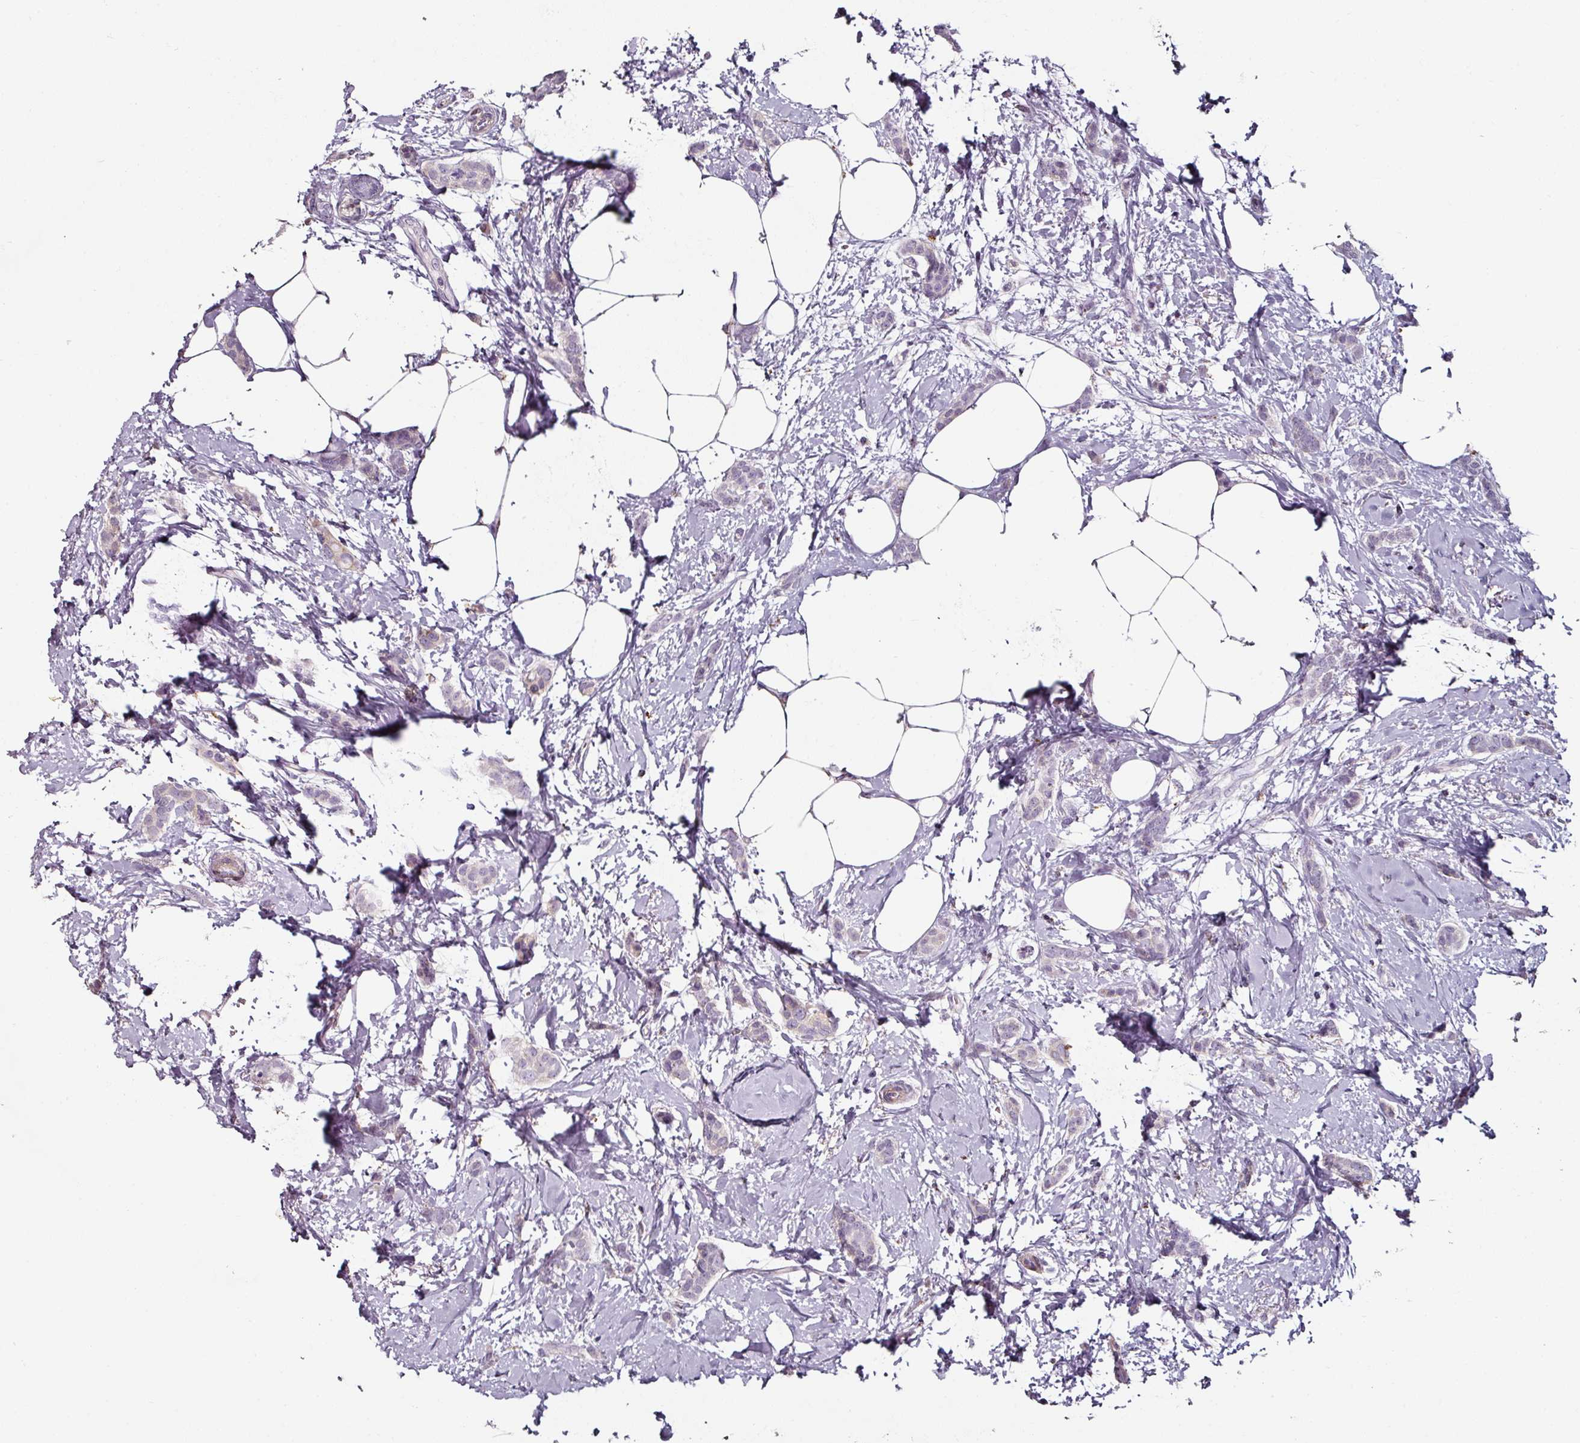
{"staining": {"intensity": "negative", "quantity": "none", "location": "none"}, "tissue": "breast cancer", "cell_type": "Tumor cells", "image_type": "cancer", "snomed": [{"axis": "morphology", "description": "Duct carcinoma"}, {"axis": "topography", "description": "Breast"}], "caption": "Human infiltrating ductal carcinoma (breast) stained for a protein using immunohistochemistry (IHC) exhibits no staining in tumor cells.", "gene": "CAP2", "patient": {"sex": "female", "age": 72}}